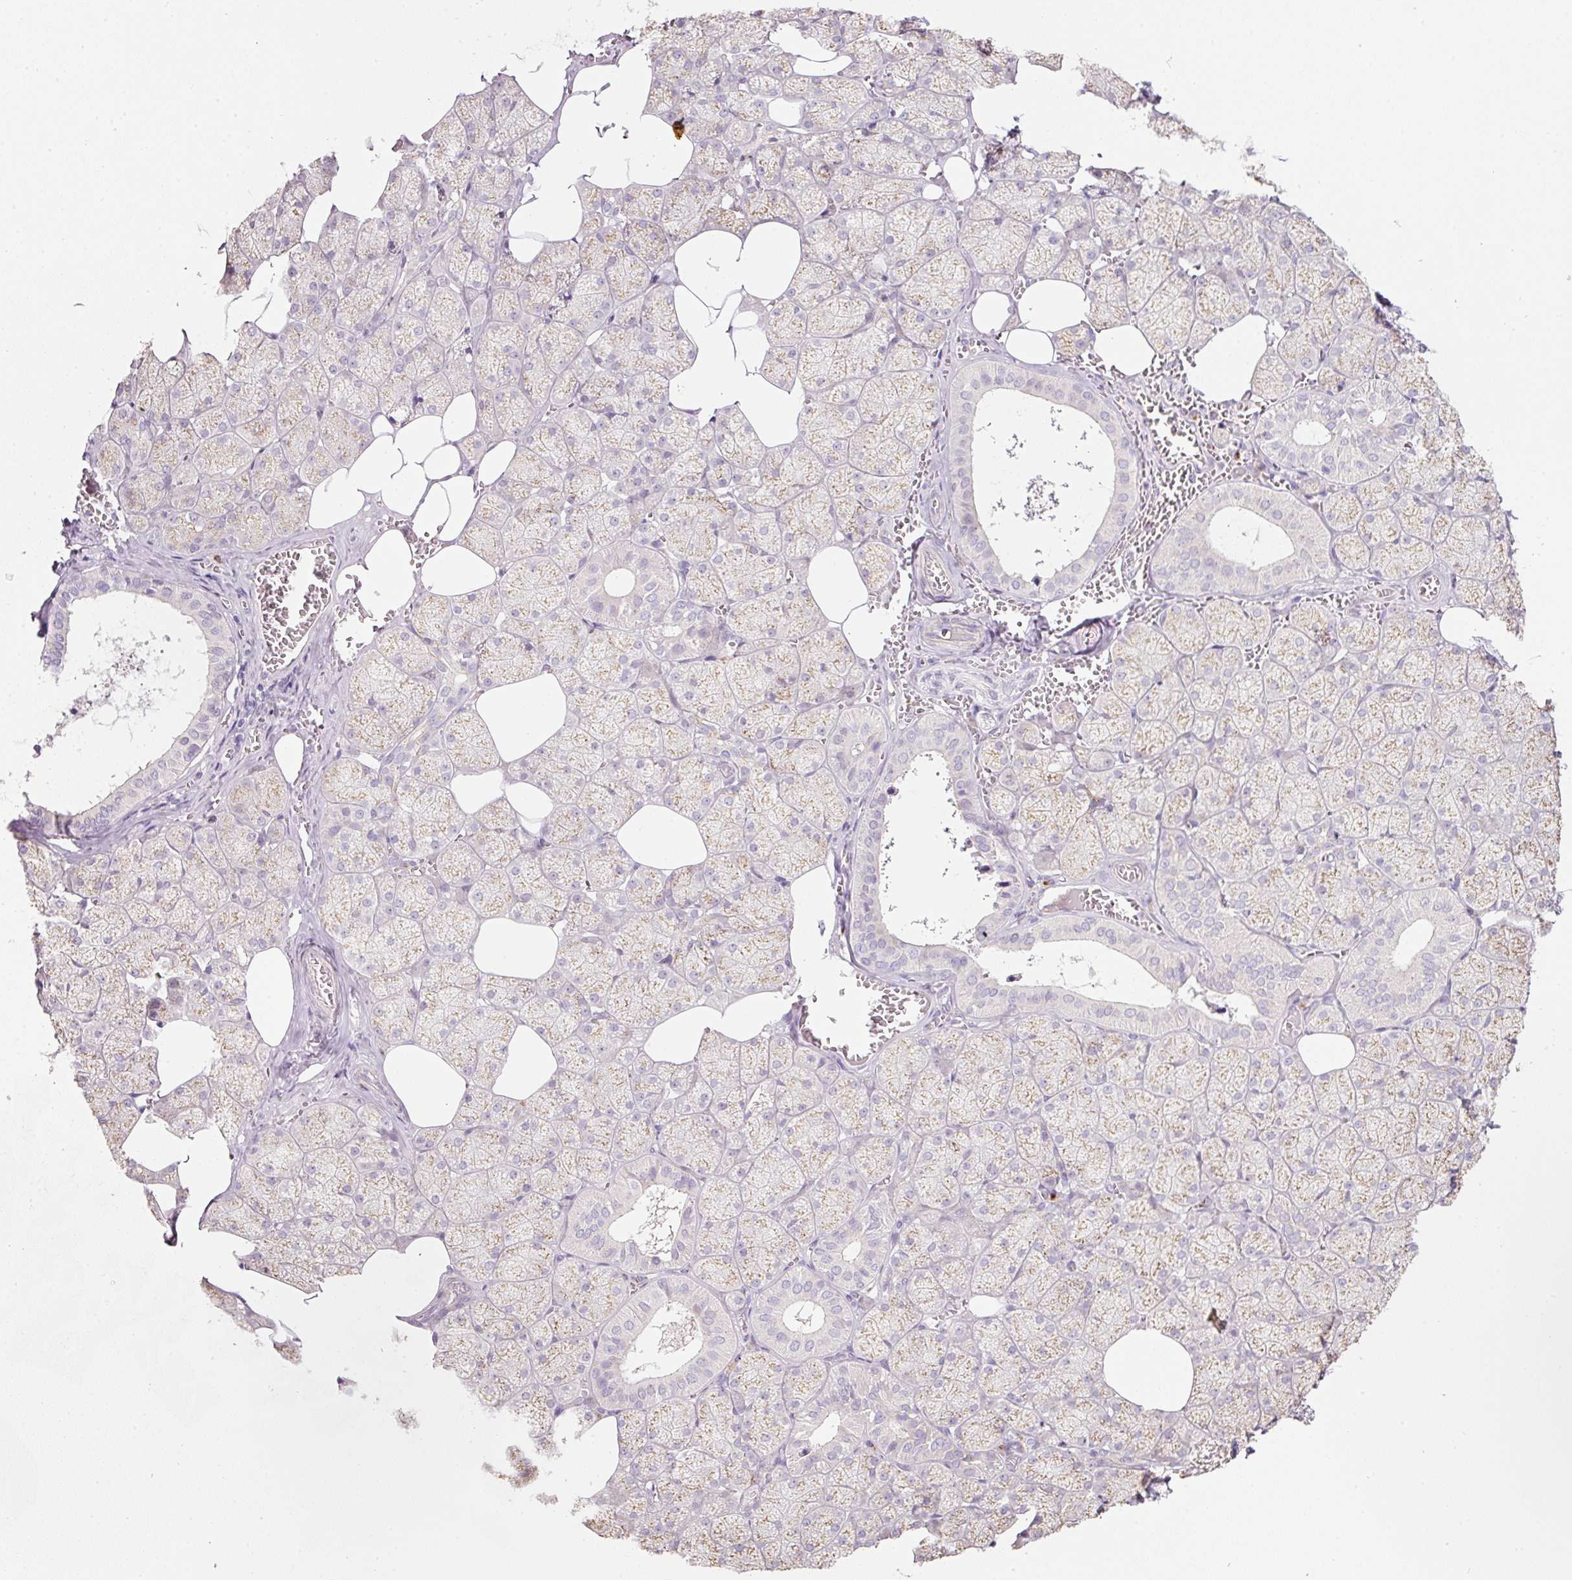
{"staining": {"intensity": "weak", "quantity": "25%-75%", "location": "cytoplasmic/membranous"}, "tissue": "salivary gland", "cell_type": "Glandular cells", "image_type": "normal", "snomed": [{"axis": "morphology", "description": "Normal tissue, NOS"}, {"axis": "topography", "description": "Salivary gland"}, {"axis": "topography", "description": "Peripheral nerve tissue"}], "caption": "The photomicrograph displays immunohistochemical staining of unremarkable salivary gland. There is weak cytoplasmic/membranous positivity is present in approximately 25%-75% of glandular cells. The protein of interest is shown in brown color, while the nuclei are stained blue.", "gene": "NBPF11", "patient": {"sex": "male", "age": 38}}